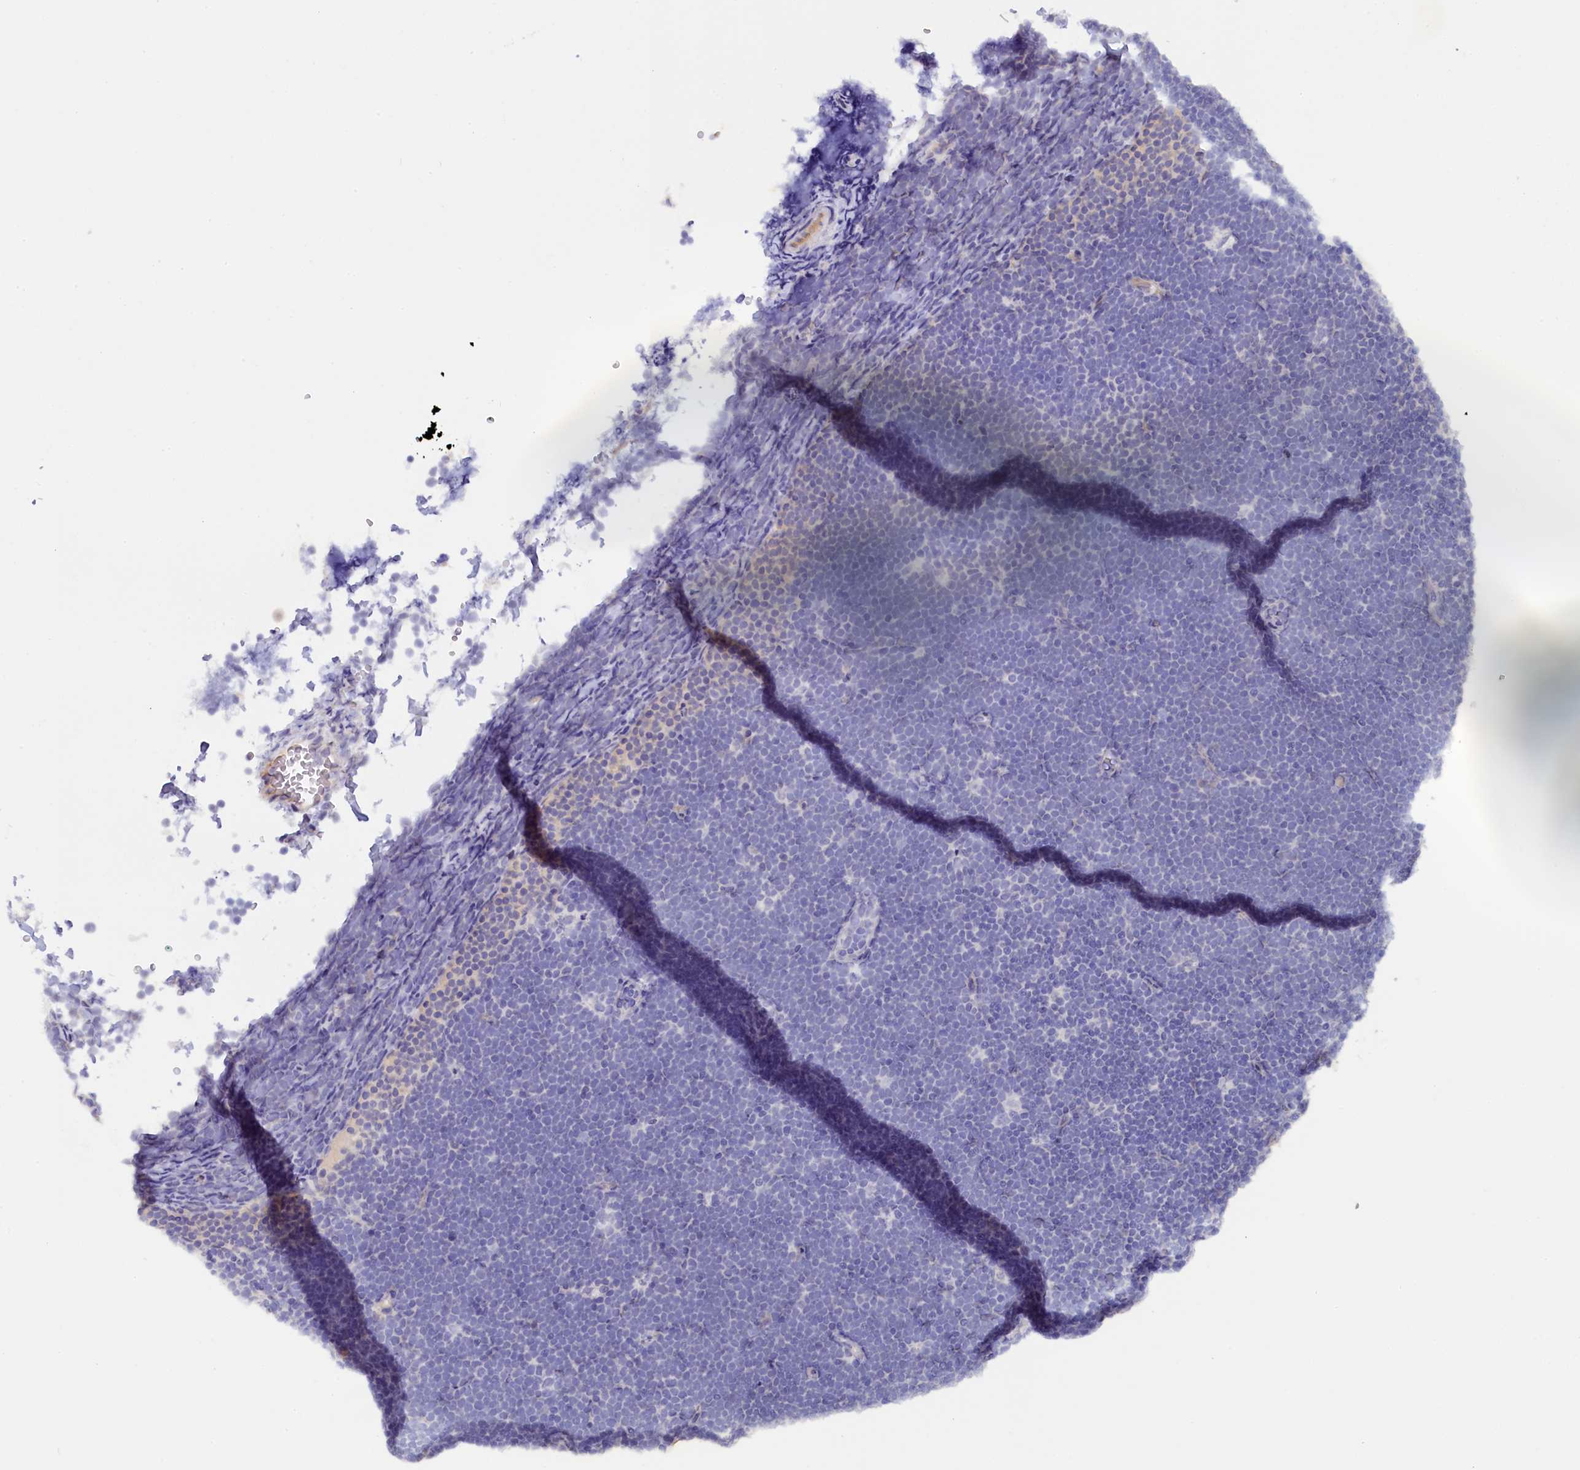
{"staining": {"intensity": "negative", "quantity": "none", "location": "none"}, "tissue": "lymphoma", "cell_type": "Tumor cells", "image_type": "cancer", "snomed": [{"axis": "morphology", "description": "Malignant lymphoma, non-Hodgkin's type, High grade"}, {"axis": "topography", "description": "Lymph node"}], "caption": "This is a histopathology image of IHC staining of lymphoma, which shows no positivity in tumor cells. (DAB immunohistochemistry, high magnification).", "gene": "ZSWIM4", "patient": {"sex": "male", "age": 13}}